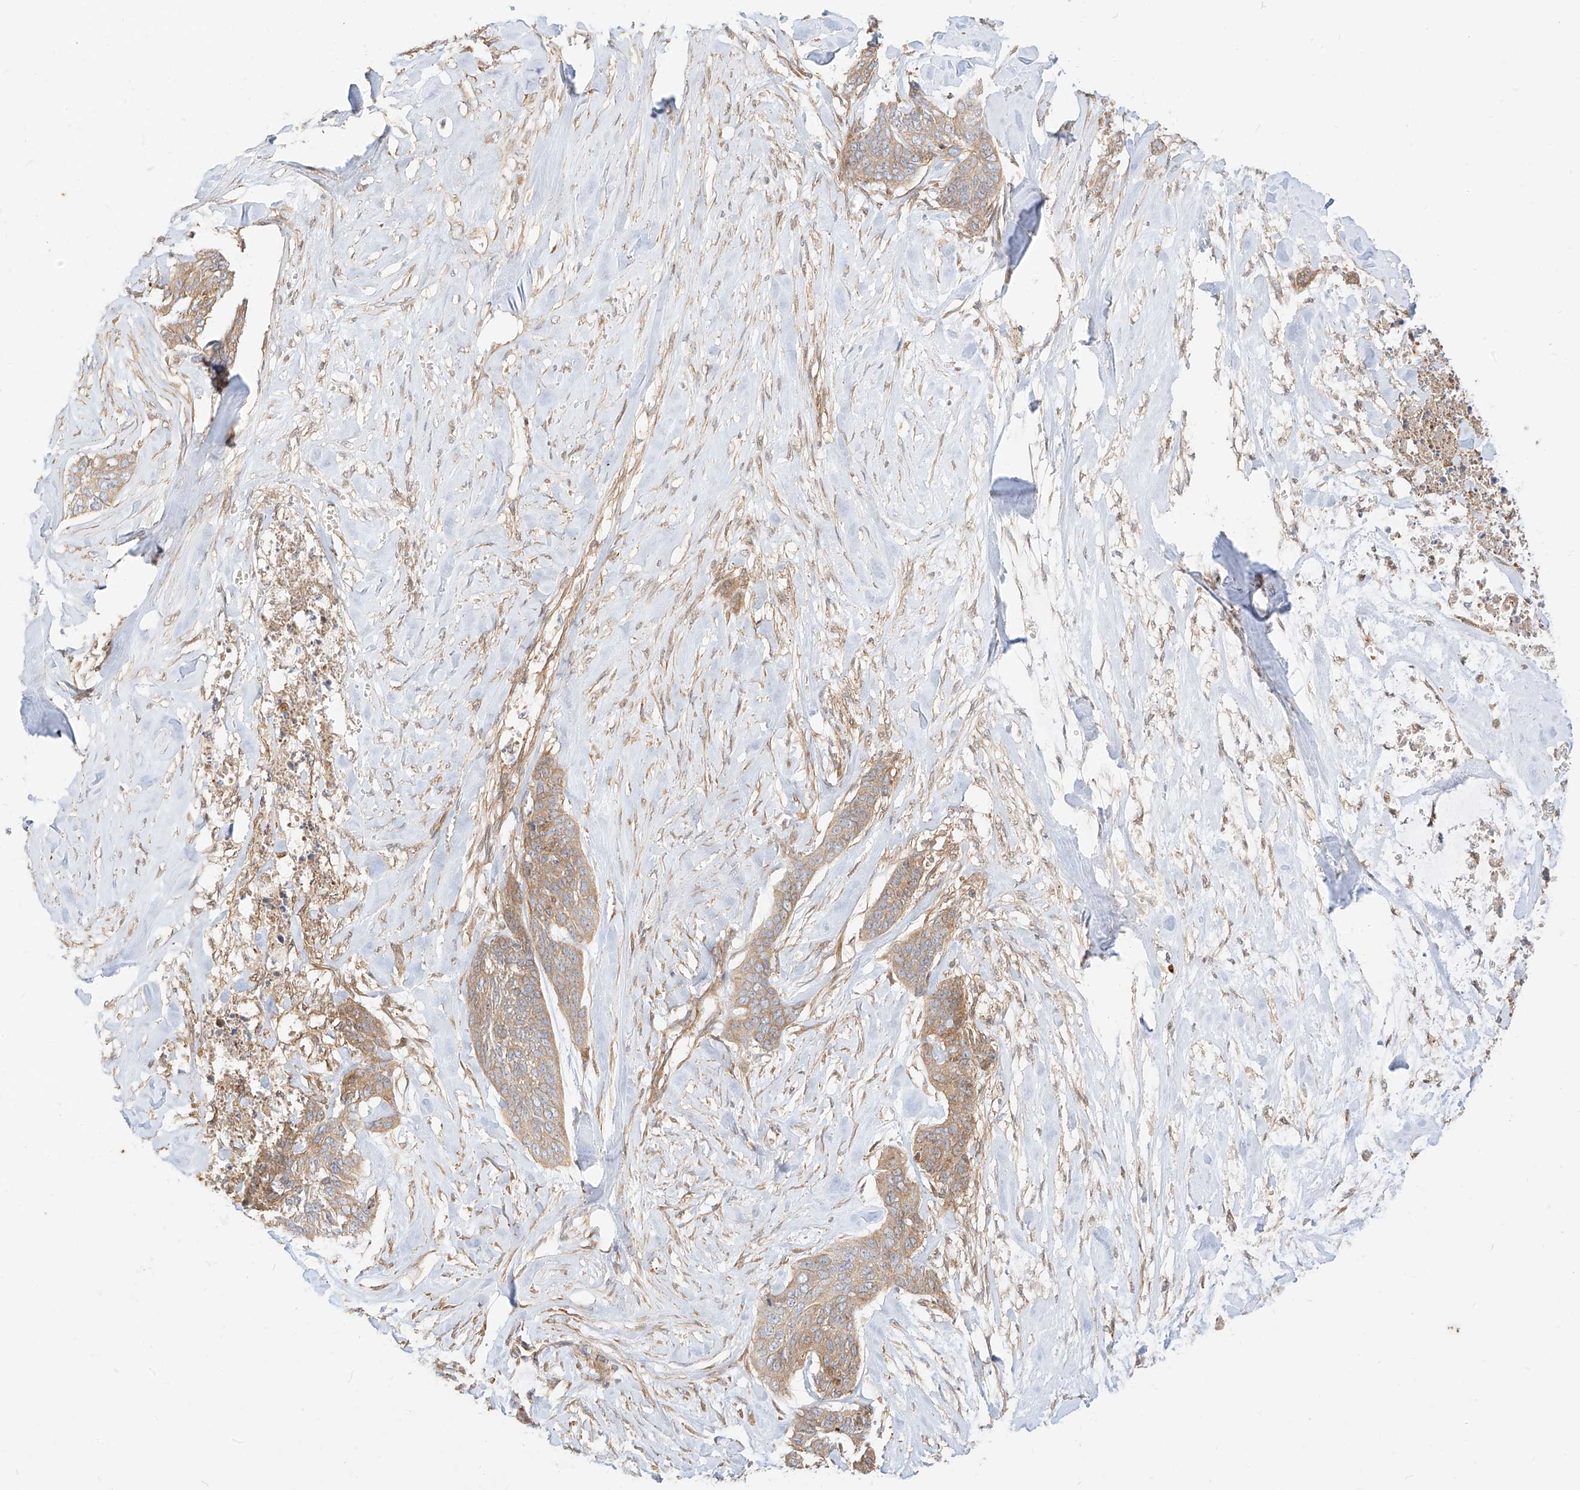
{"staining": {"intensity": "weak", "quantity": ">75%", "location": "cytoplasmic/membranous"}, "tissue": "skin cancer", "cell_type": "Tumor cells", "image_type": "cancer", "snomed": [{"axis": "morphology", "description": "Basal cell carcinoma"}, {"axis": "topography", "description": "Skin"}], "caption": "This is a histology image of IHC staining of basal cell carcinoma (skin), which shows weak positivity in the cytoplasmic/membranous of tumor cells.", "gene": "PLCL1", "patient": {"sex": "female", "age": 64}}